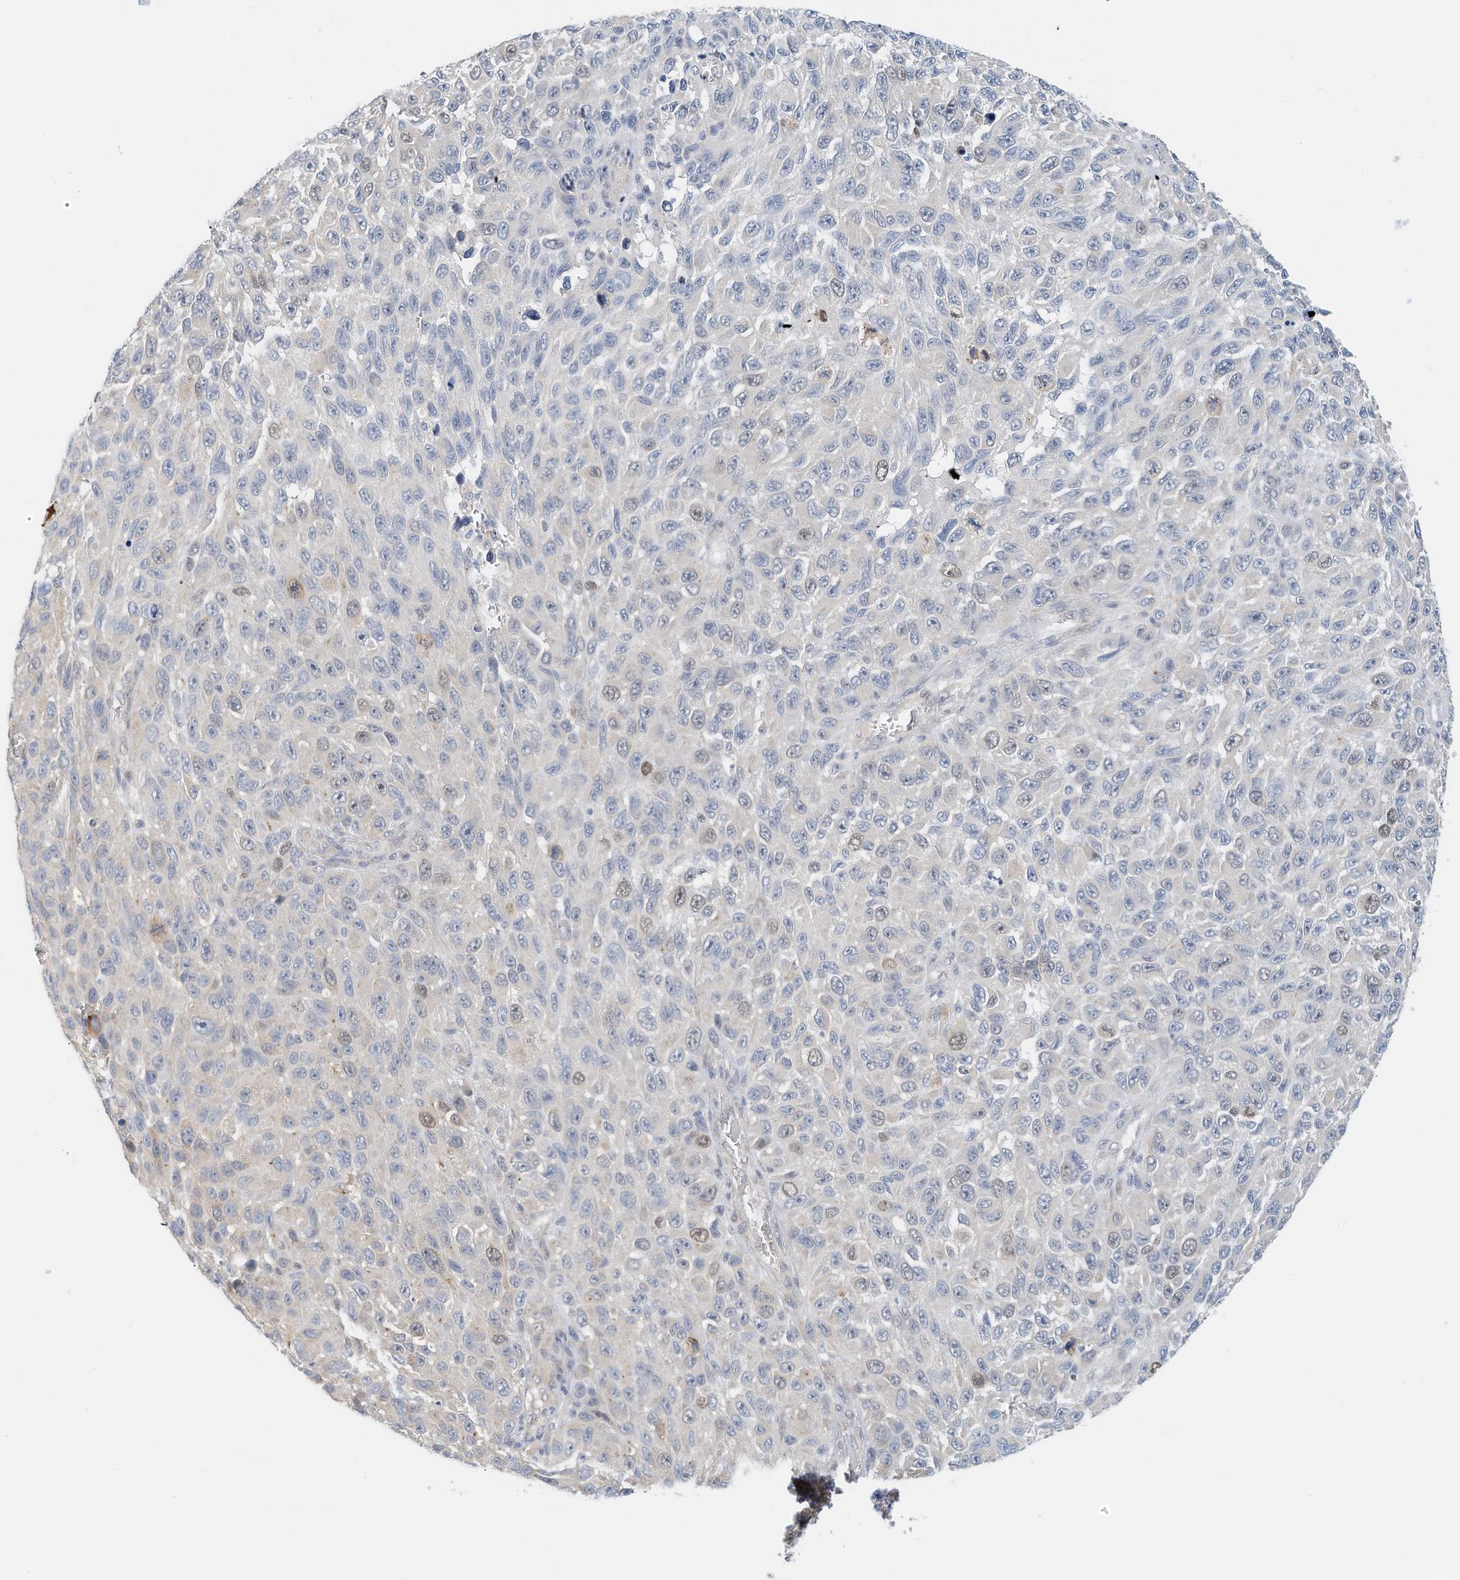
{"staining": {"intensity": "weak", "quantity": "<25%", "location": "nuclear"}, "tissue": "melanoma", "cell_type": "Tumor cells", "image_type": "cancer", "snomed": [{"axis": "morphology", "description": "Malignant melanoma, NOS"}, {"axis": "topography", "description": "Skin"}], "caption": "DAB immunohistochemical staining of human melanoma reveals no significant positivity in tumor cells. The staining is performed using DAB brown chromogen with nuclei counter-stained in using hematoxylin.", "gene": "ARHGAP28", "patient": {"sex": "female", "age": 96}}